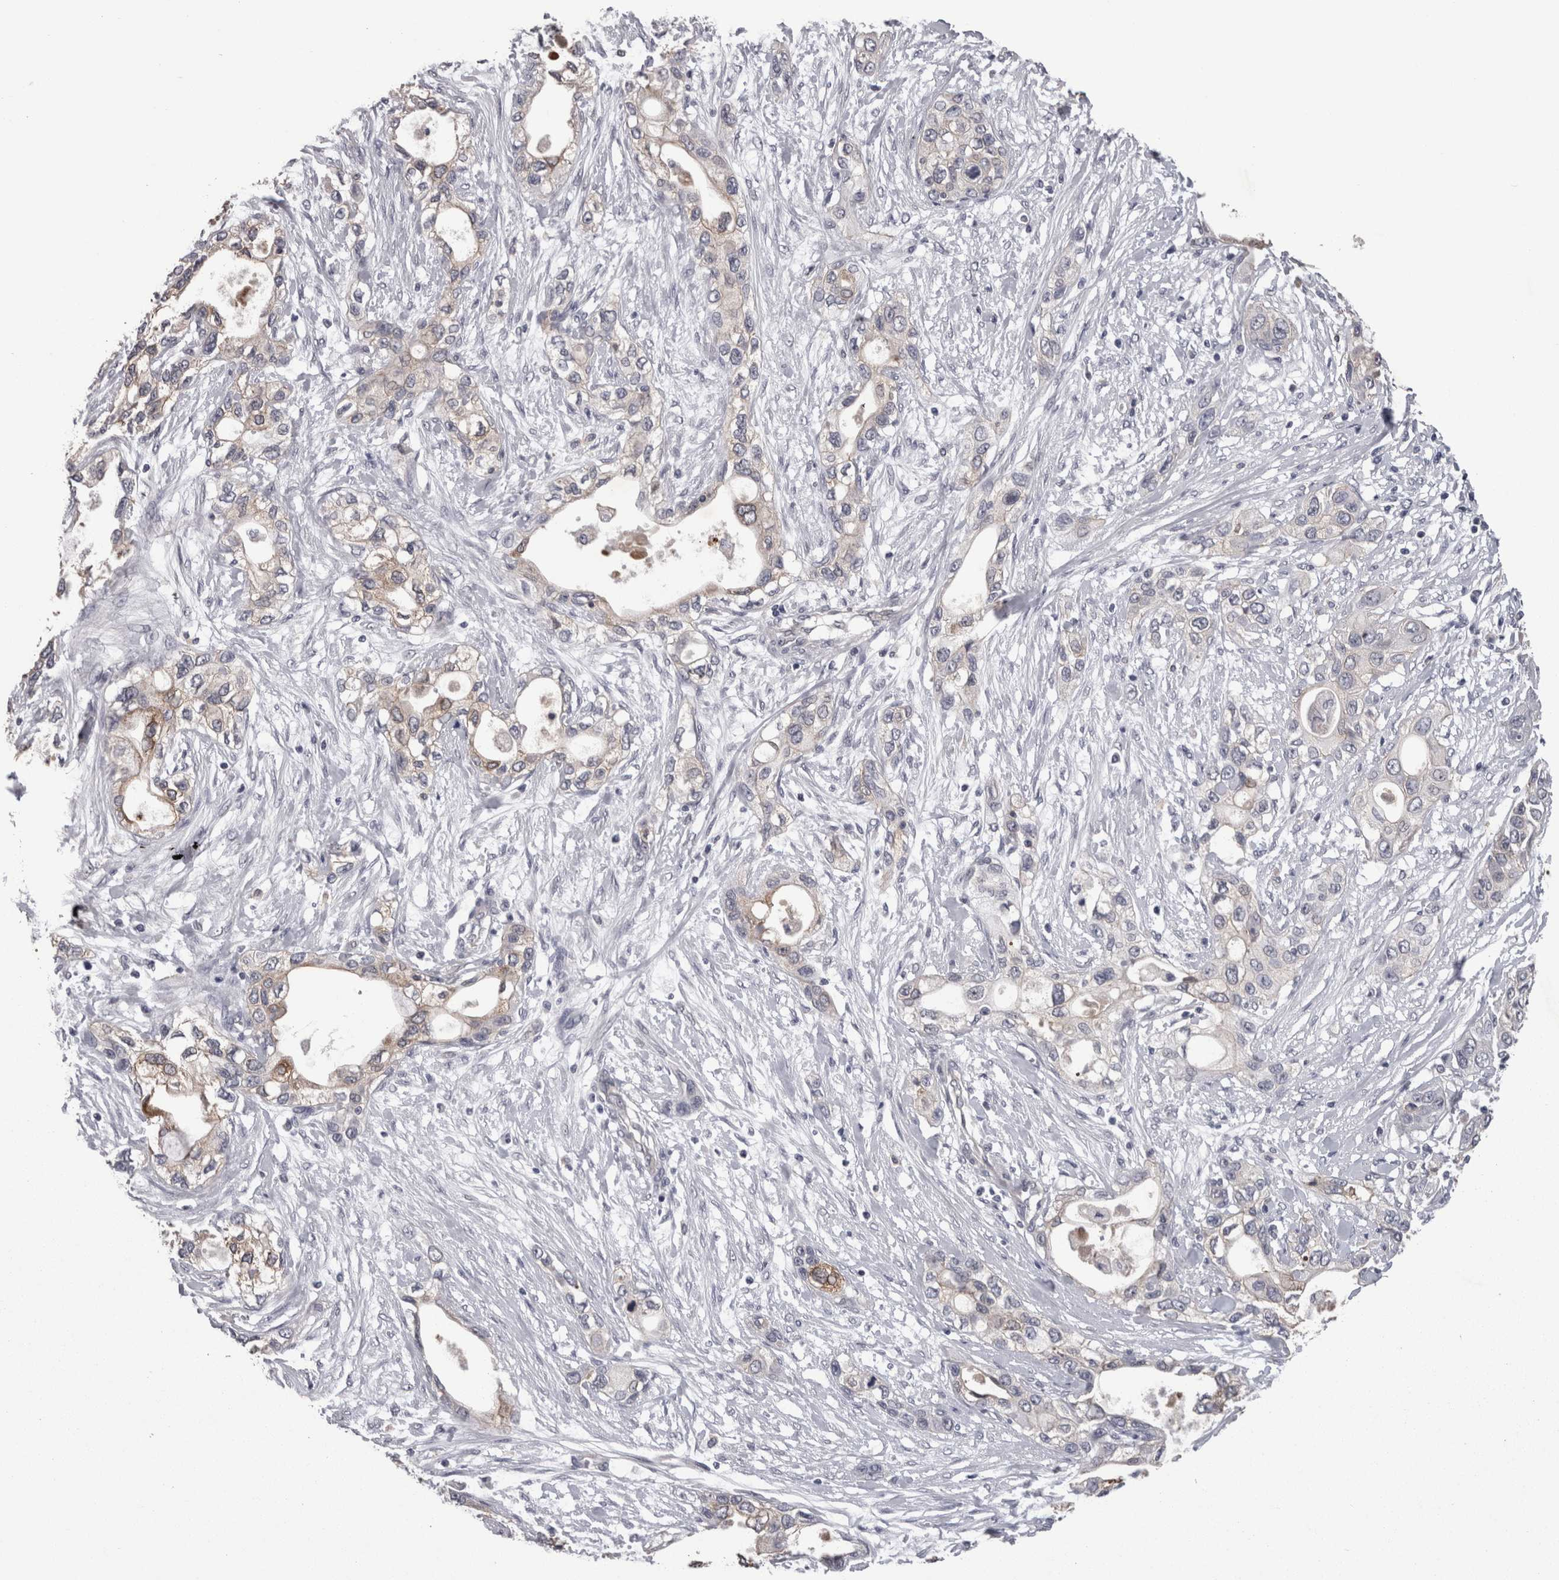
{"staining": {"intensity": "weak", "quantity": "<25%", "location": "cytoplasmic/membranous"}, "tissue": "pancreatic cancer", "cell_type": "Tumor cells", "image_type": "cancer", "snomed": [{"axis": "morphology", "description": "Adenocarcinoma, NOS"}, {"axis": "topography", "description": "Pancreas"}], "caption": "This is a photomicrograph of IHC staining of adenocarcinoma (pancreatic), which shows no staining in tumor cells.", "gene": "PON3", "patient": {"sex": "female", "age": 70}}